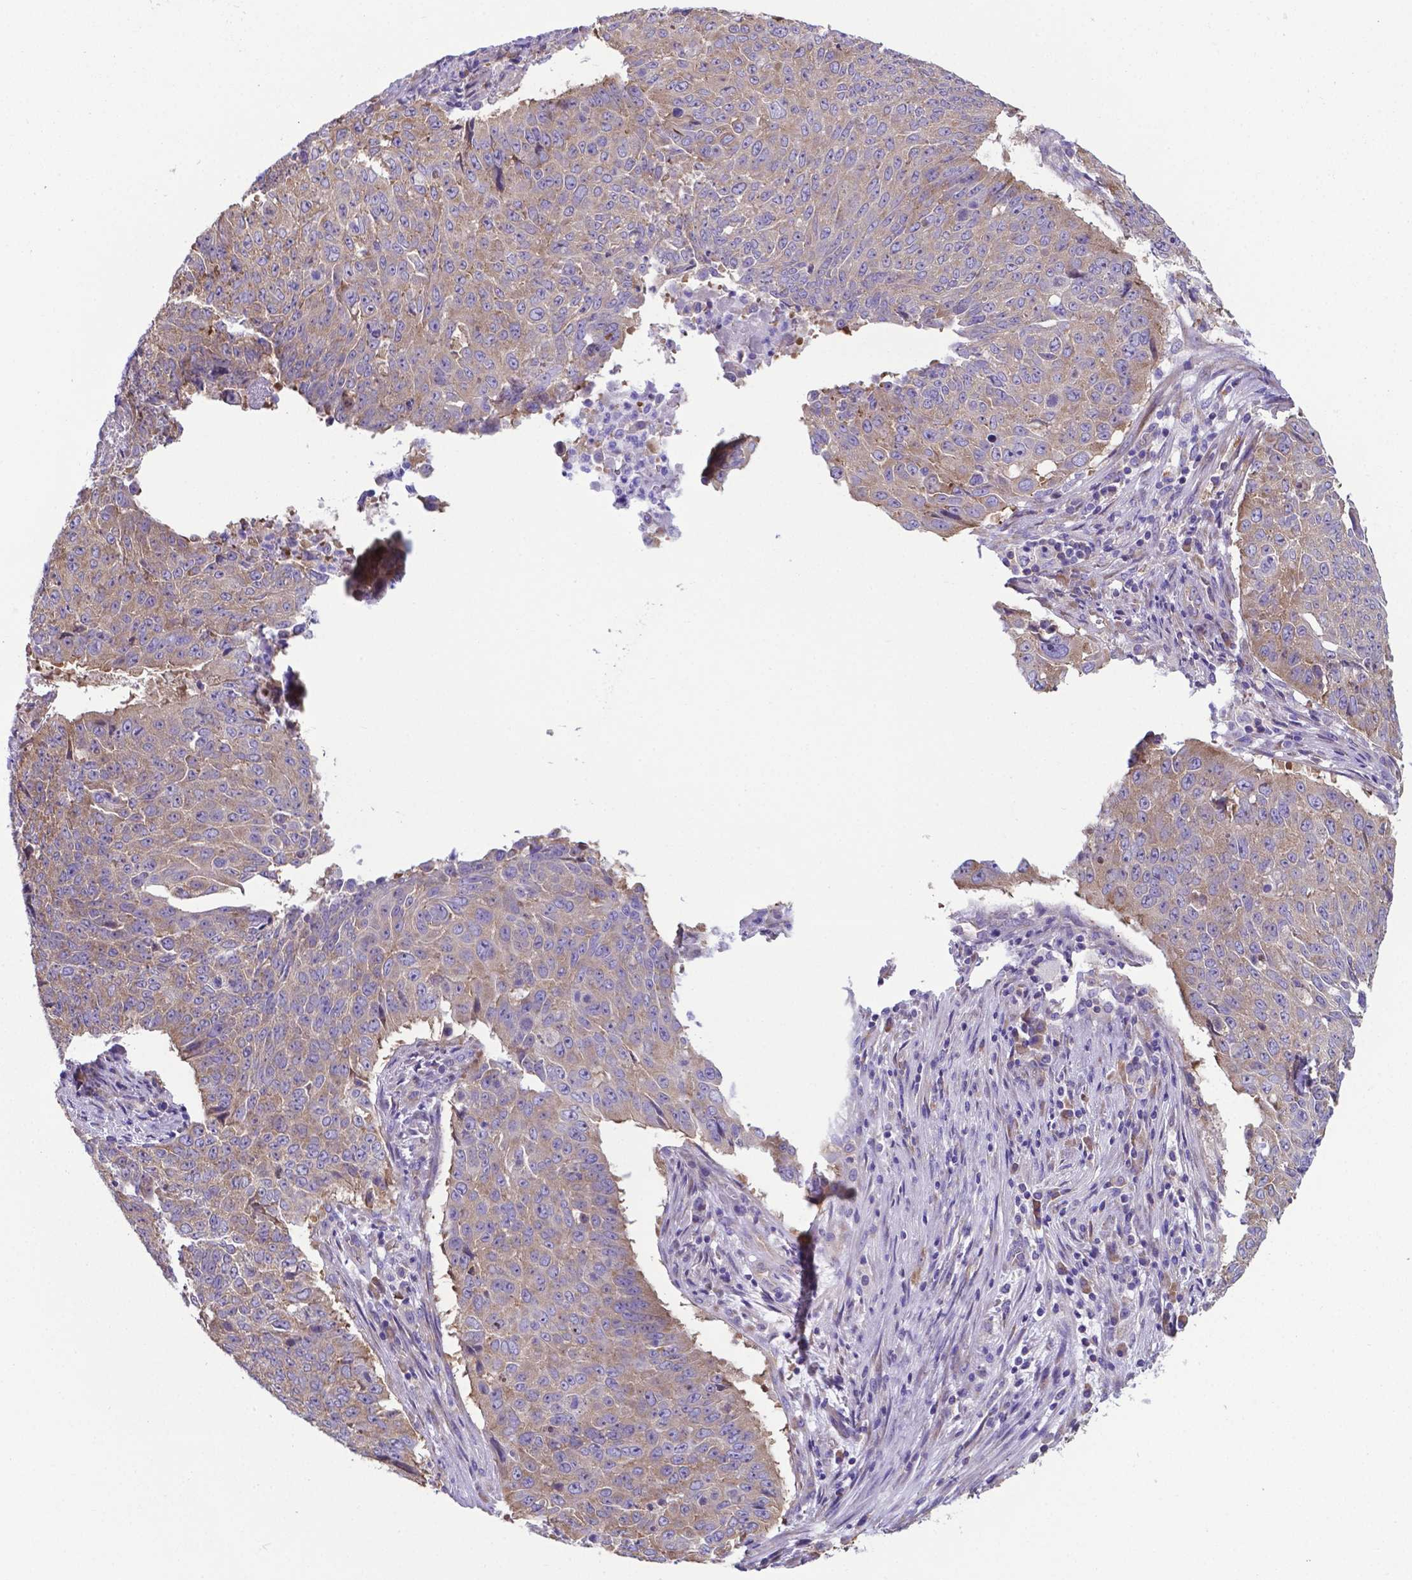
{"staining": {"intensity": "weak", "quantity": ">75%", "location": "cytoplasmic/membranous"}, "tissue": "lung cancer", "cell_type": "Tumor cells", "image_type": "cancer", "snomed": [{"axis": "morphology", "description": "Normal tissue, NOS"}, {"axis": "morphology", "description": "Squamous cell carcinoma, NOS"}, {"axis": "topography", "description": "Bronchus"}, {"axis": "topography", "description": "Lung"}], "caption": "This is an image of immunohistochemistry staining of lung squamous cell carcinoma, which shows weak expression in the cytoplasmic/membranous of tumor cells.", "gene": "RPL6", "patient": {"sex": "male", "age": 64}}